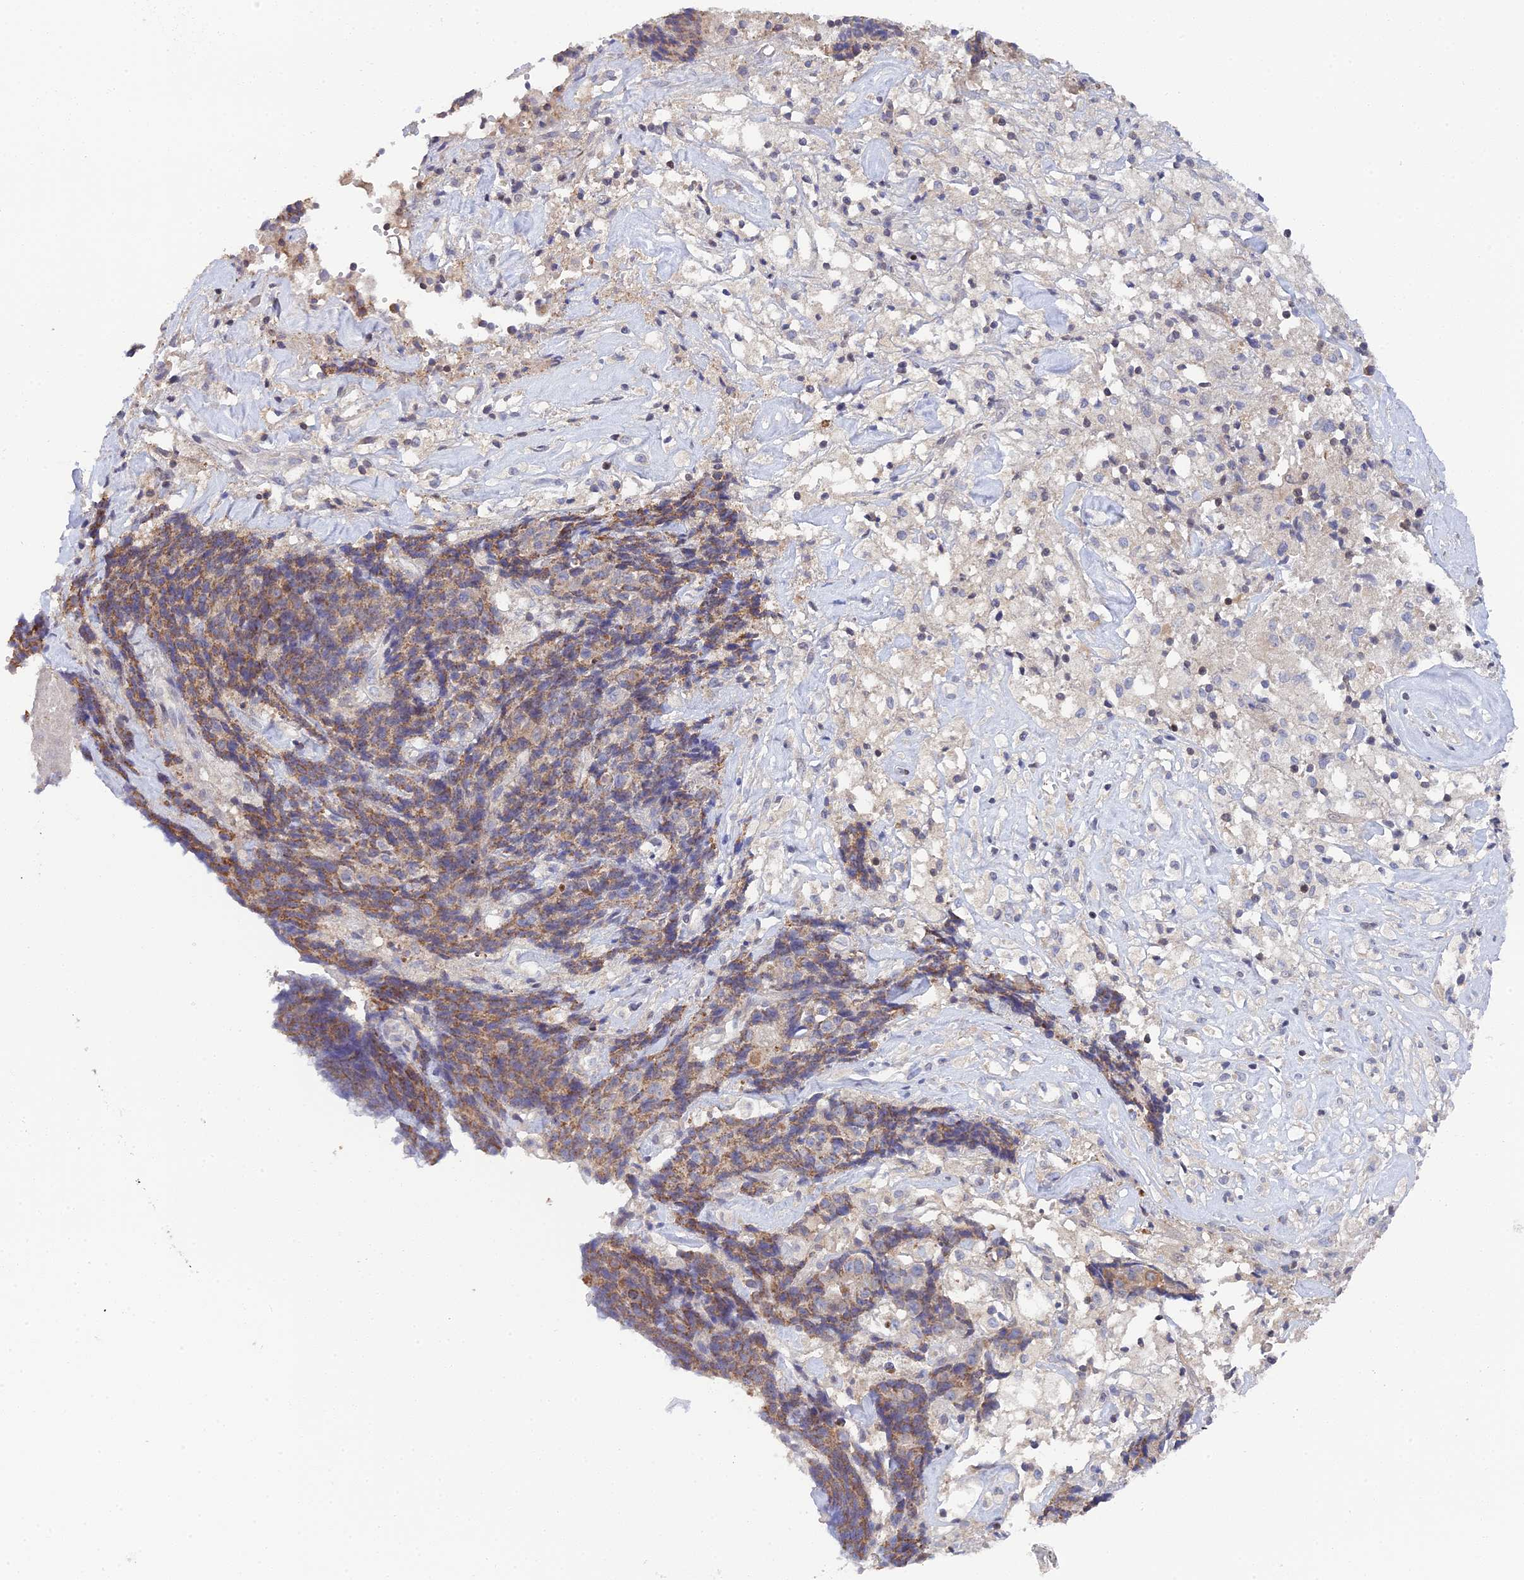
{"staining": {"intensity": "moderate", "quantity": ">75%", "location": "cytoplasmic/membranous"}, "tissue": "ovarian cancer", "cell_type": "Tumor cells", "image_type": "cancer", "snomed": [{"axis": "morphology", "description": "Carcinoma, endometroid"}, {"axis": "topography", "description": "Ovary"}], "caption": "Immunohistochemistry (IHC) (DAB (3,3'-diaminobenzidine)) staining of endometroid carcinoma (ovarian) shows moderate cytoplasmic/membranous protein positivity in about >75% of tumor cells.", "gene": "ELOA2", "patient": {"sex": "female", "age": 42}}